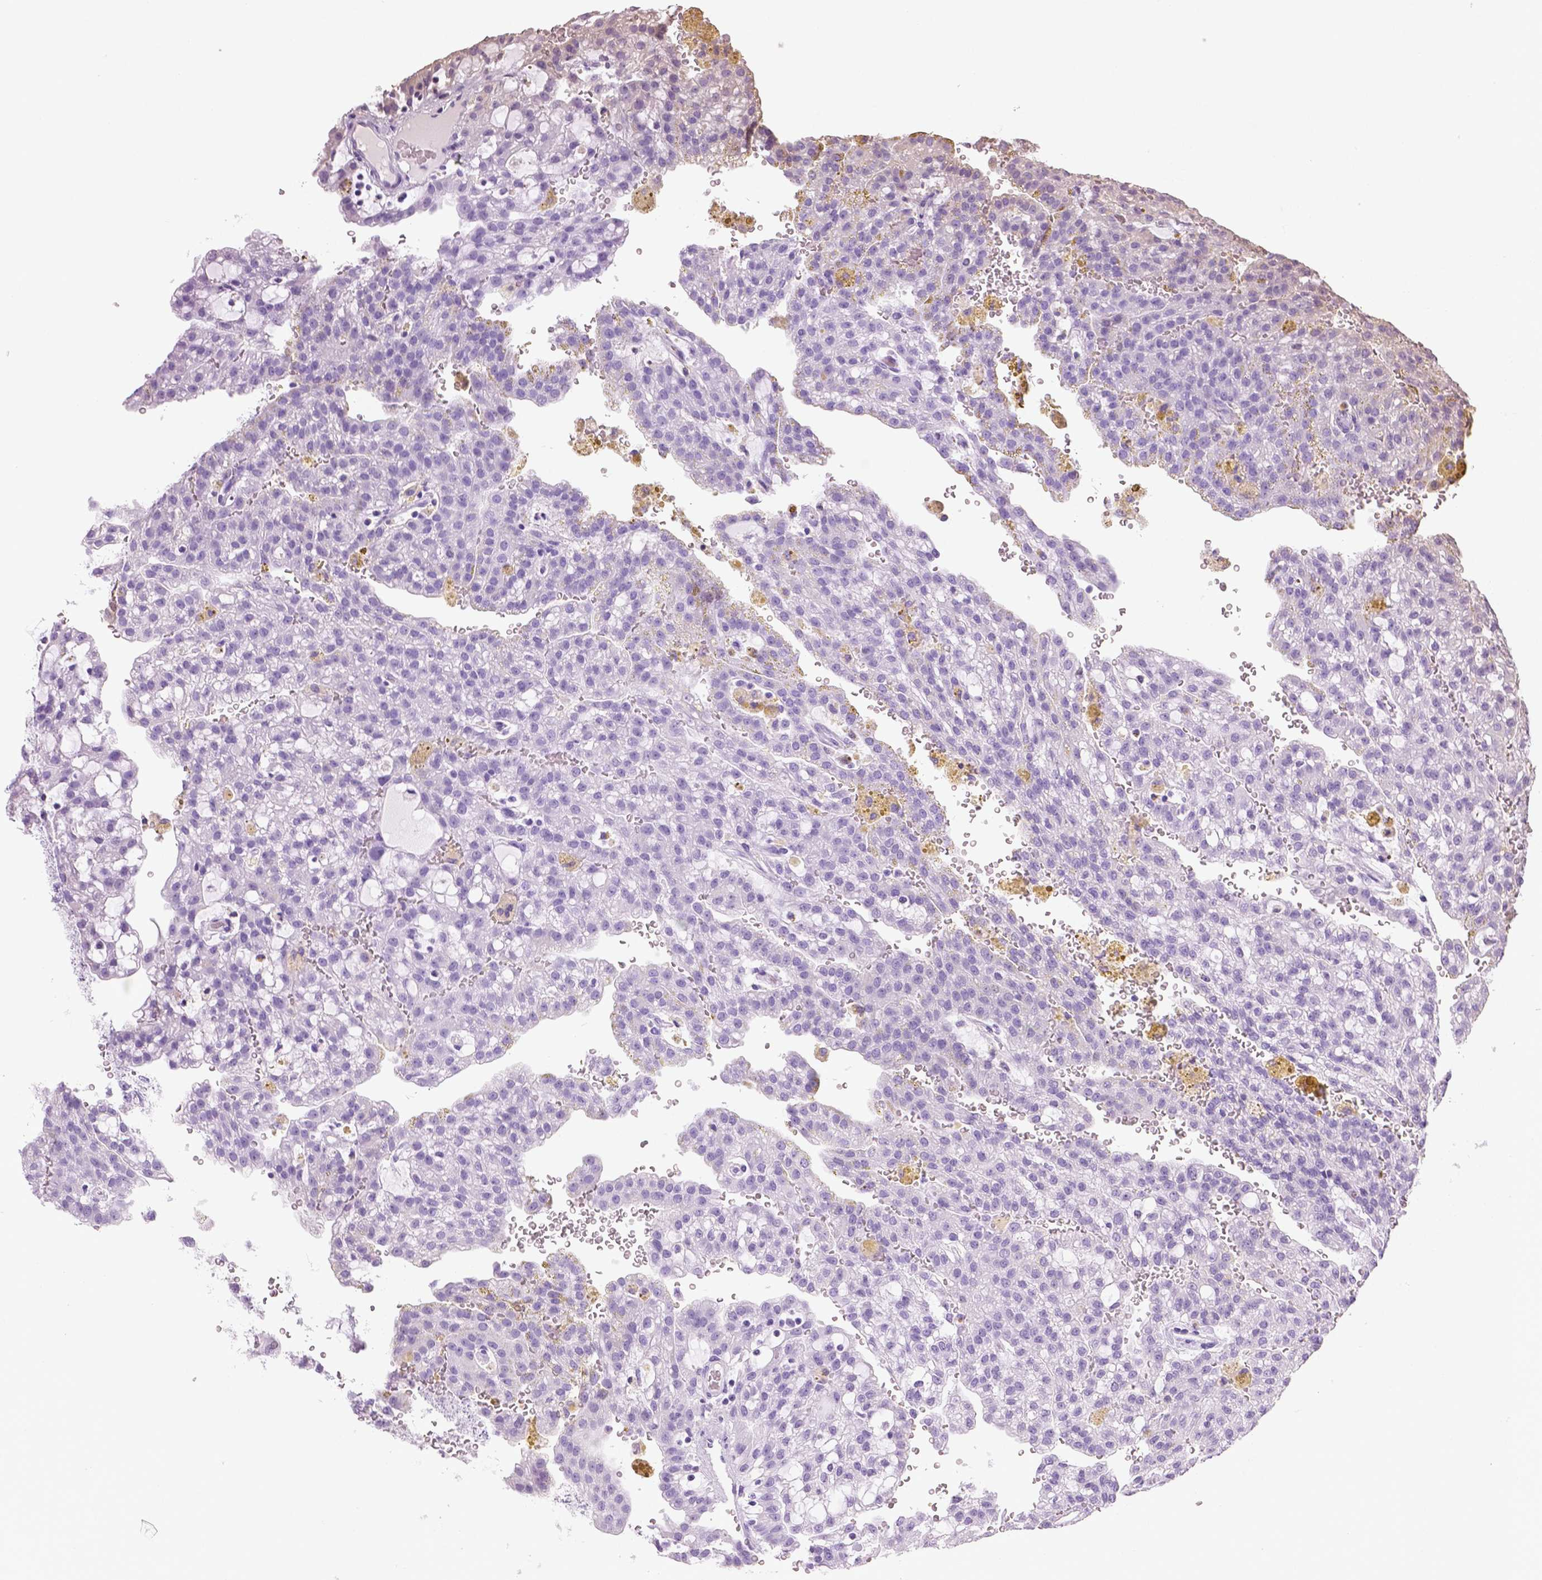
{"staining": {"intensity": "negative", "quantity": "none", "location": "none"}, "tissue": "renal cancer", "cell_type": "Tumor cells", "image_type": "cancer", "snomed": [{"axis": "morphology", "description": "Adenocarcinoma, NOS"}, {"axis": "topography", "description": "Kidney"}], "caption": "Renal adenocarcinoma was stained to show a protein in brown. There is no significant staining in tumor cells. Nuclei are stained in blue.", "gene": "DNAH12", "patient": {"sex": "male", "age": 63}}